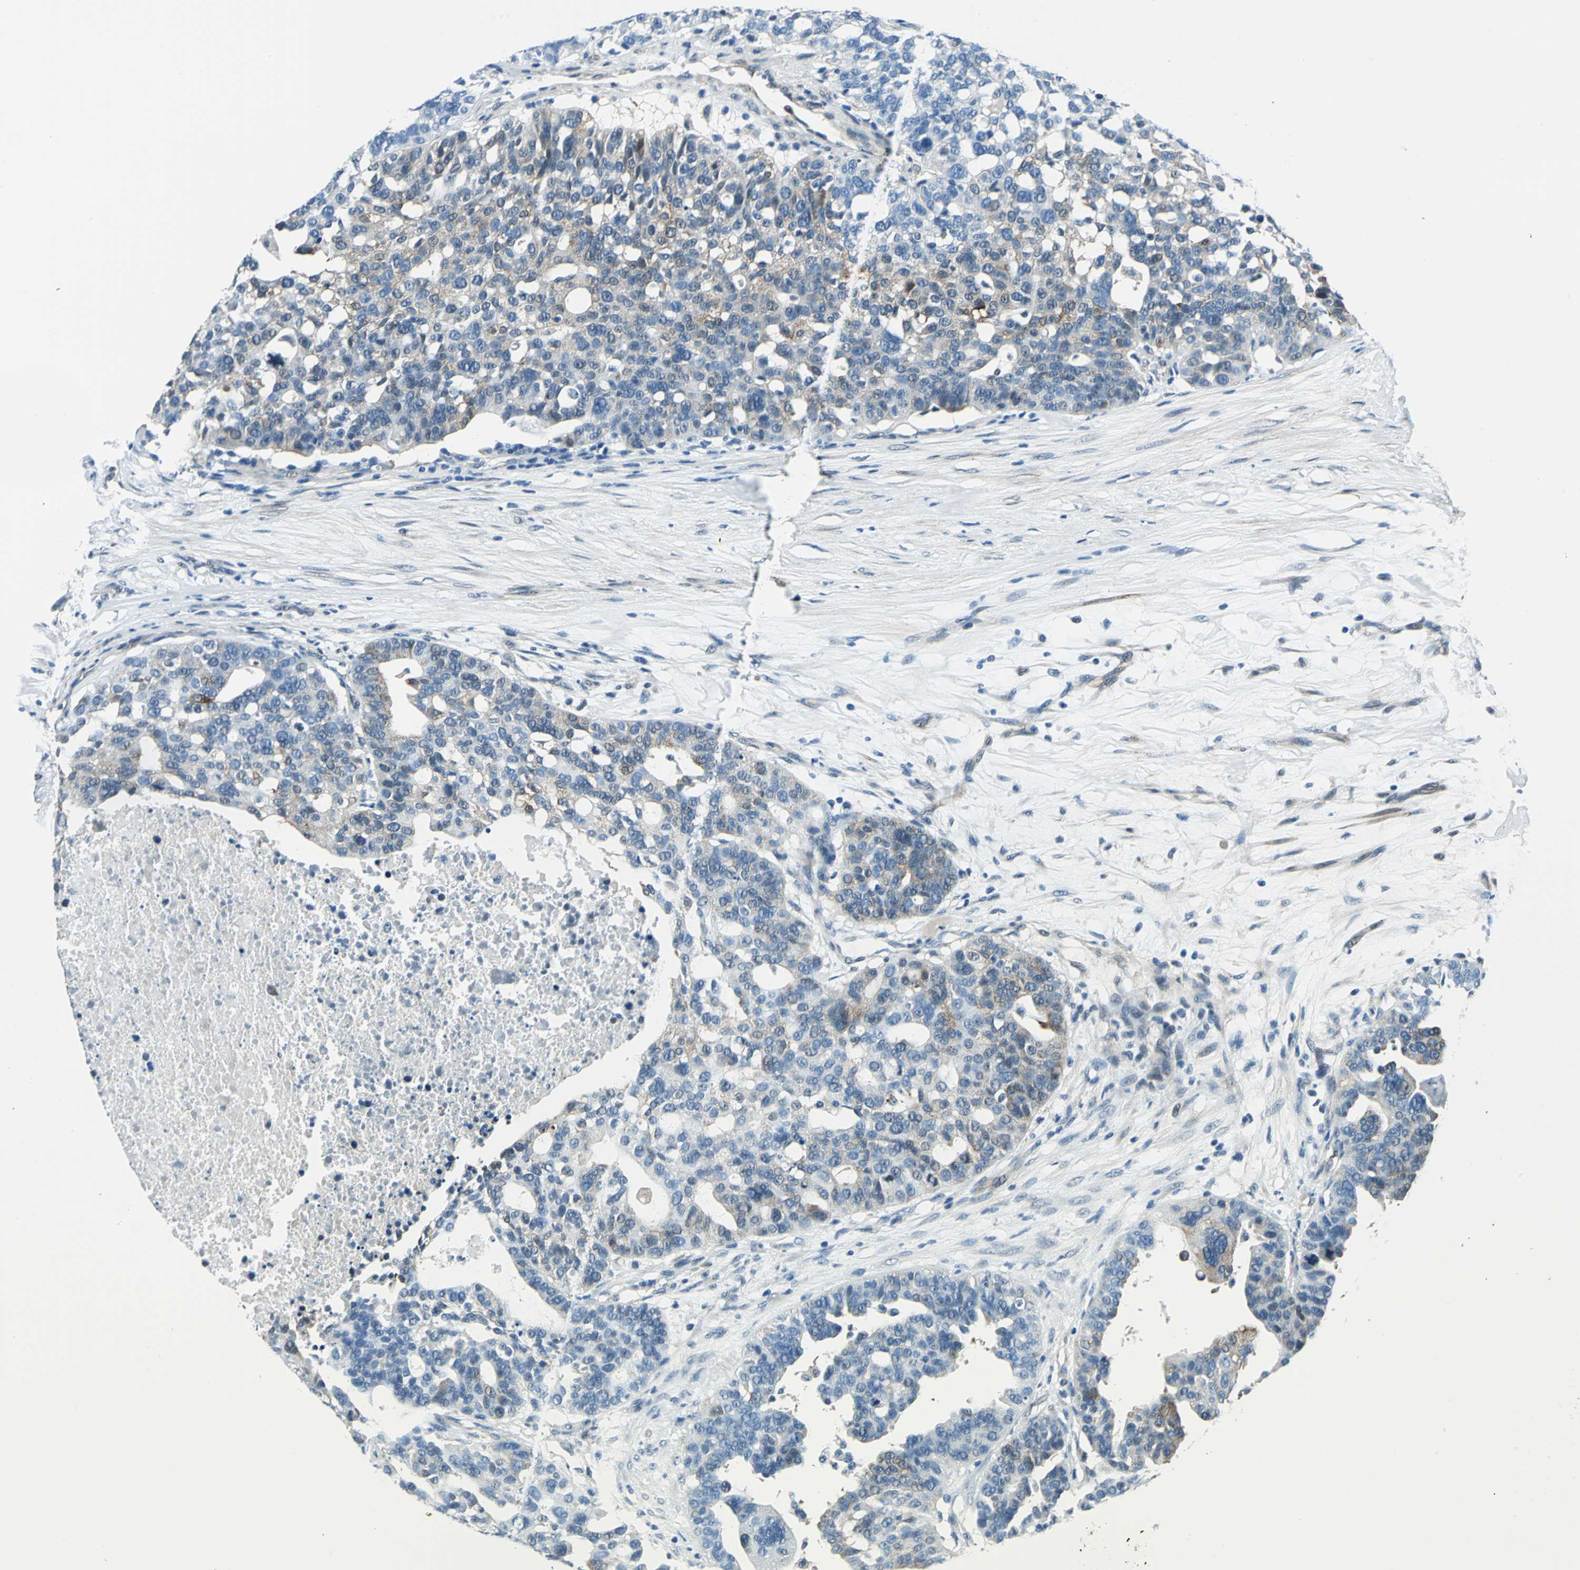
{"staining": {"intensity": "weak", "quantity": "<25%", "location": "cytoplasmic/membranous"}, "tissue": "ovarian cancer", "cell_type": "Tumor cells", "image_type": "cancer", "snomed": [{"axis": "morphology", "description": "Cystadenocarcinoma, serous, NOS"}, {"axis": "topography", "description": "Ovary"}], "caption": "DAB (3,3'-diaminobenzidine) immunohistochemical staining of human ovarian cancer demonstrates no significant expression in tumor cells.", "gene": "HSPB1", "patient": {"sex": "female", "age": 59}}